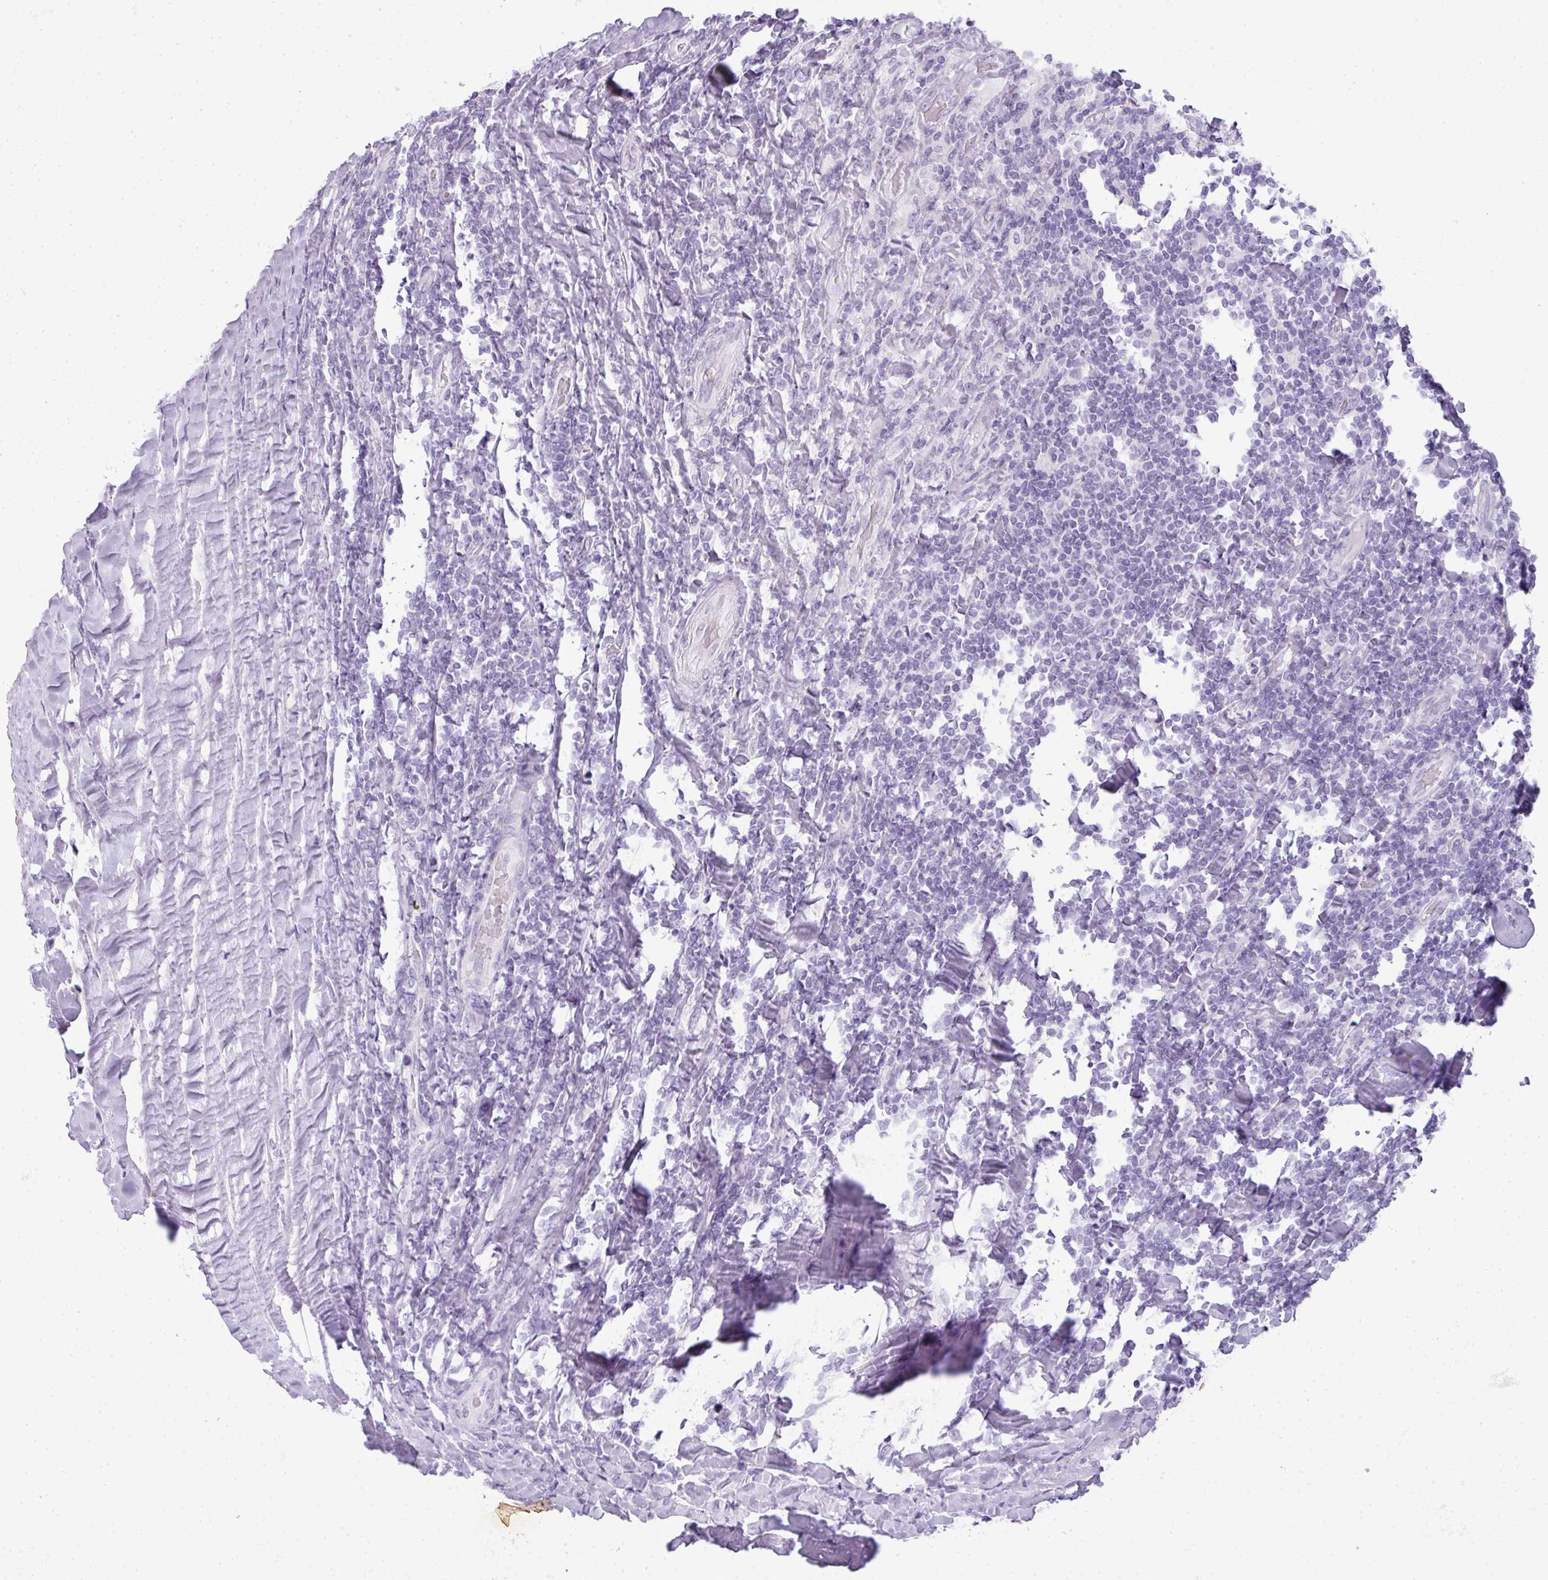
{"staining": {"intensity": "negative", "quantity": "none", "location": "none"}, "tissue": "lymphoma", "cell_type": "Tumor cells", "image_type": "cancer", "snomed": [{"axis": "morphology", "description": "Malignant lymphoma, non-Hodgkin's type, Low grade"}, {"axis": "topography", "description": "Lymph node"}], "caption": "The histopathology image demonstrates no significant expression in tumor cells of lymphoma. Nuclei are stained in blue.", "gene": "RBMY1F", "patient": {"sex": "male", "age": 52}}